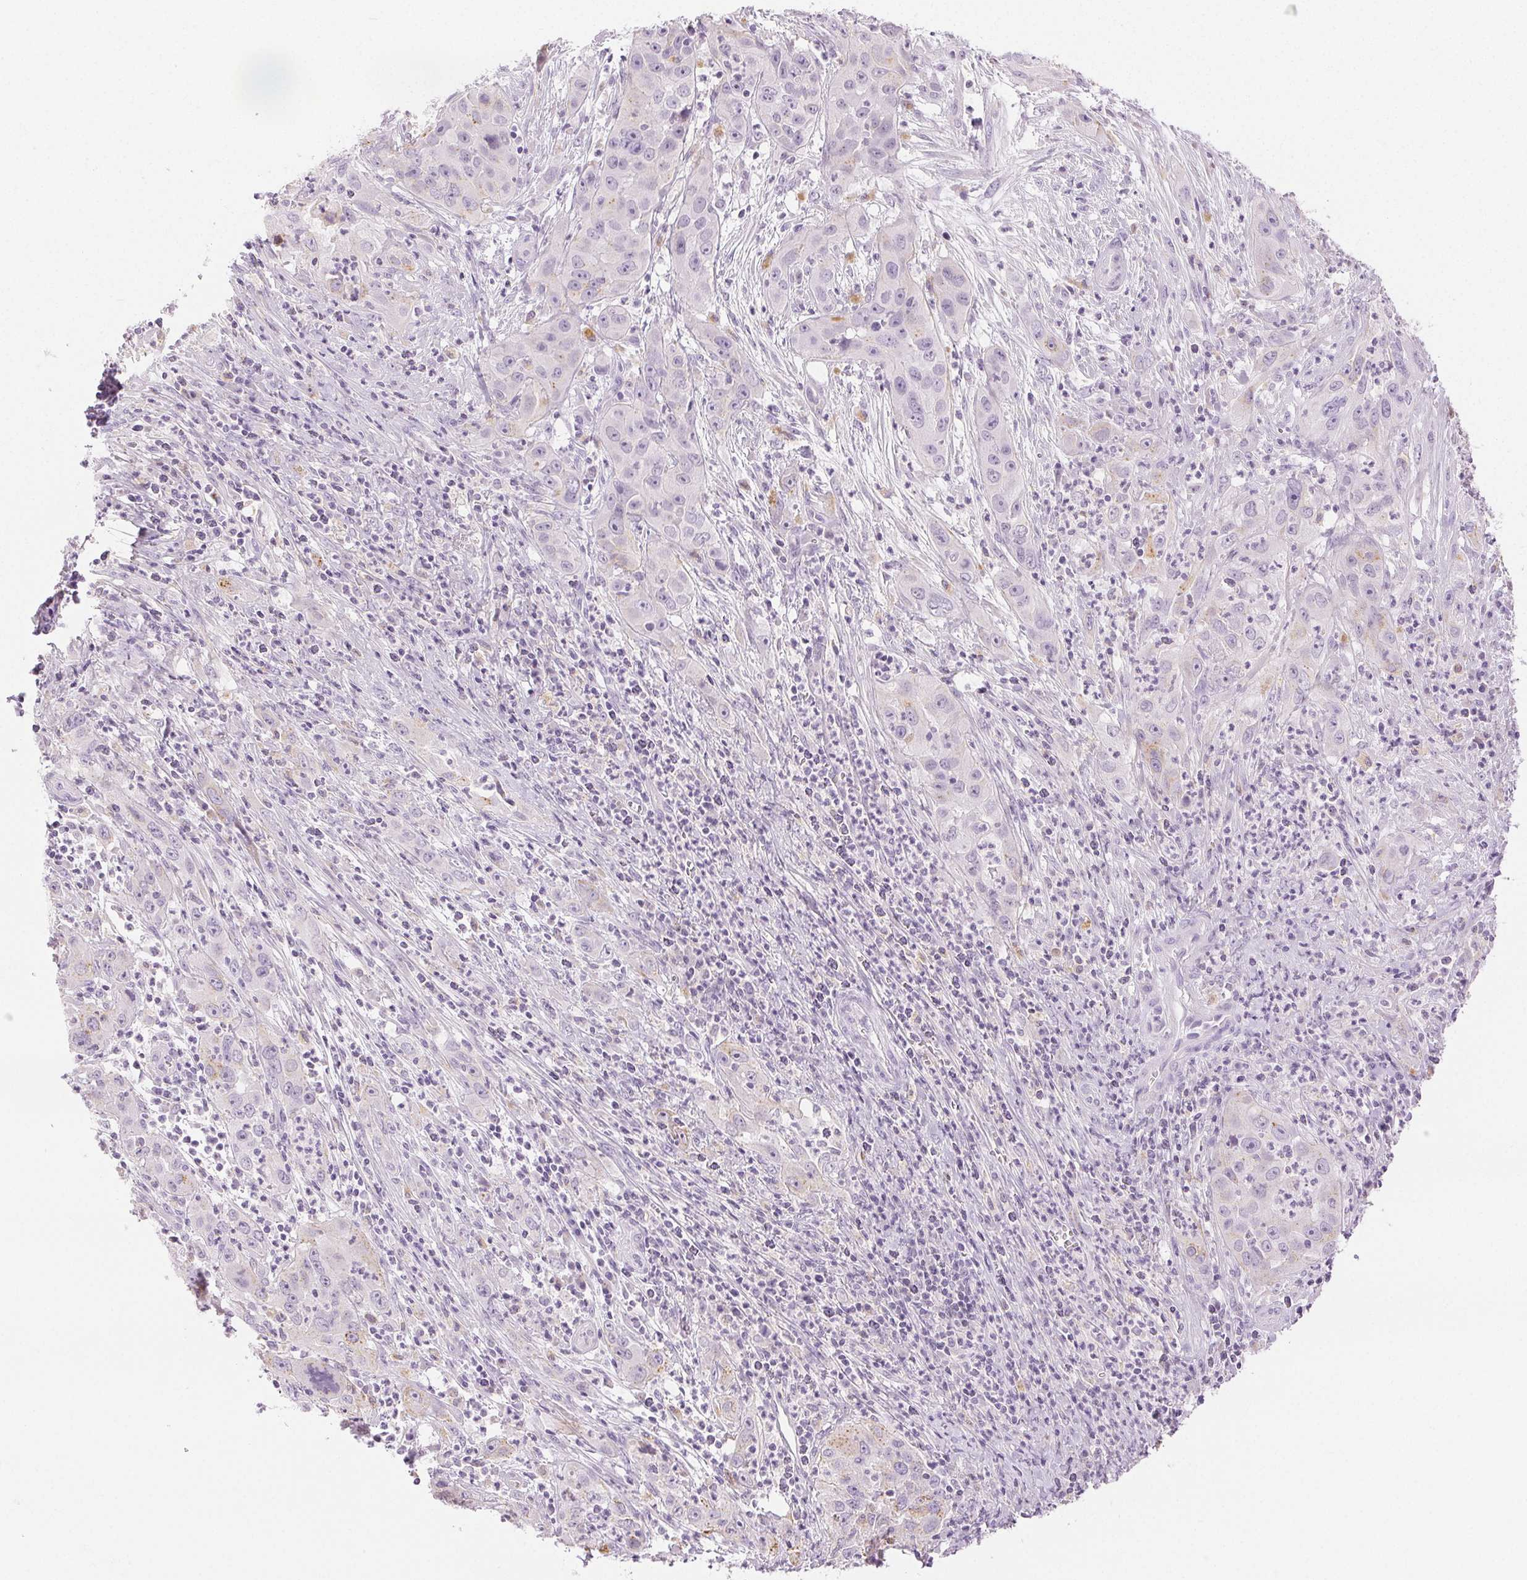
{"staining": {"intensity": "negative", "quantity": "none", "location": "none"}, "tissue": "cervical cancer", "cell_type": "Tumor cells", "image_type": "cancer", "snomed": [{"axis": "morphology", "description": "Squamous cell carcinoma, NOS"}, {"axis": "topography", "description": "Cervix"}], "caption": "IHC photomicrograph of neoplastic tissue: human cervical cancer (squamous cell carcinoma) stained with DAB (3,3'-diaminobenzidine) demonstrates no significant protein expression in tumor cells.", "gene": "SLC5A2", "patient": {"sex": "female", "age": 32}}